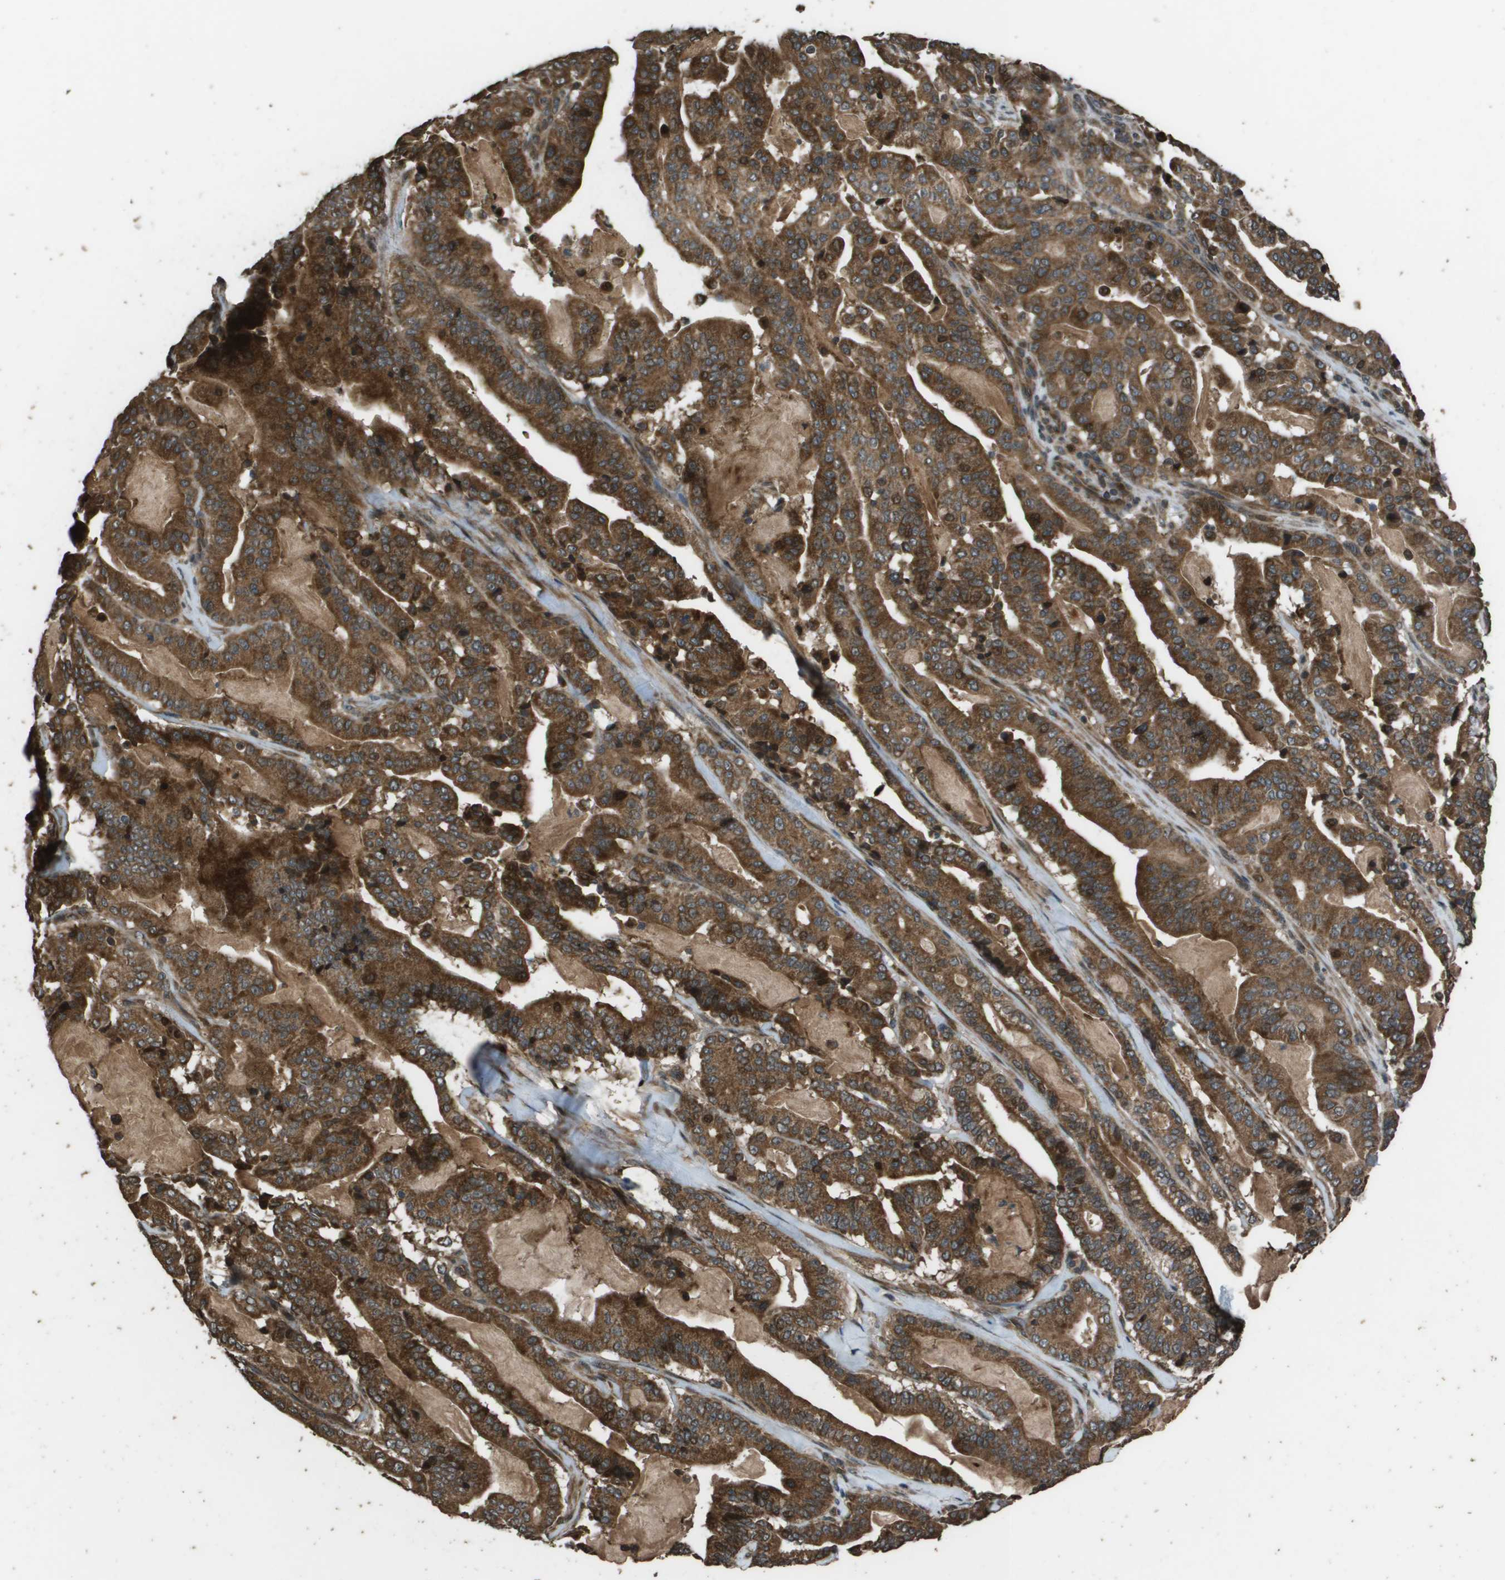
{"staining": {"intensity": "strong", "quantity": ">75%", "location": "cytoplasmic/membranous"}, "tissue": "pancreatic cancer", "cell_type": "Tumor cells", "image_type": "cancer", "snomed": [{"axis": "morphology", "description": "Adenocarcinoma, NOS"}, {"axis": "topography", "description": "Pancreas"}], "caption": "Brown immunohistochemical staining in pancreatic cancer reveals strong cytoplasmic/membranous positivity in approximately >75% of tumor cells. The staining is performed using DAB brown chromogen to label protein expression. The nuclei are counter-stained blue using hematoxylin.", "gene": "FIG4", "patient": {"sex": "male", "age": 63}}